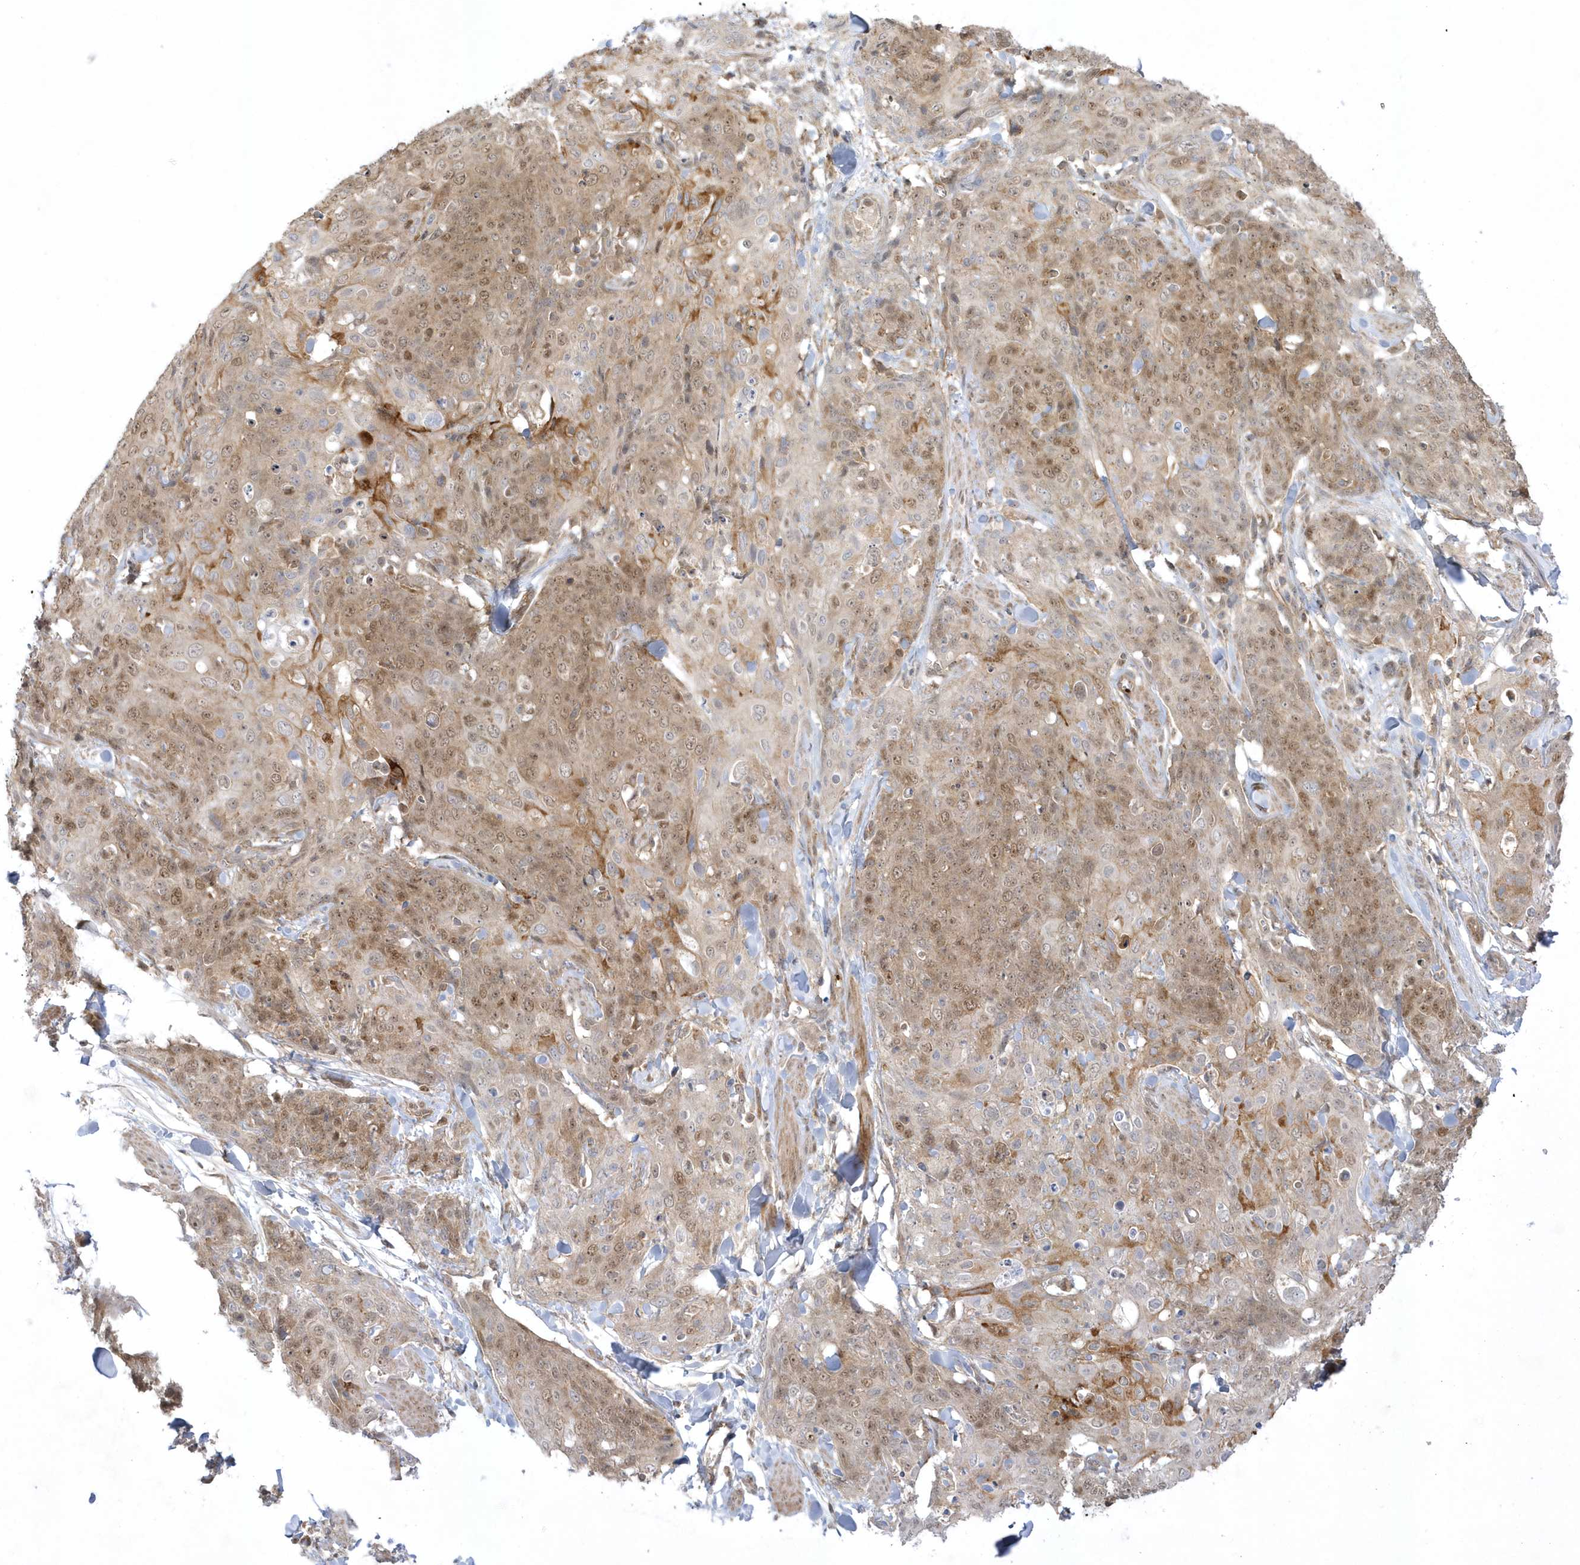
{"staining": {"intensity": "moderate", "quantity": ">75%", "location": "cytoplasmic/membranous,nuclear"}, "tissue": "skin cancer", "cell_type": "Tumor cells", "image_type": "cancer", "snomed": [{"axis": "morphology", "description": "Squamous cell carcinoma, NOS"}, {"axis": "topography", "description": "Skin"}, {"axis": "topography", "description": "Vulva"}], "caption": "Human squamous cell carcinoma (skin) stained with a protein marker demonstrates moderate staining in tumor cells.", "gene": "NAF1", "patient": {"sex": "female", "age": 85}}